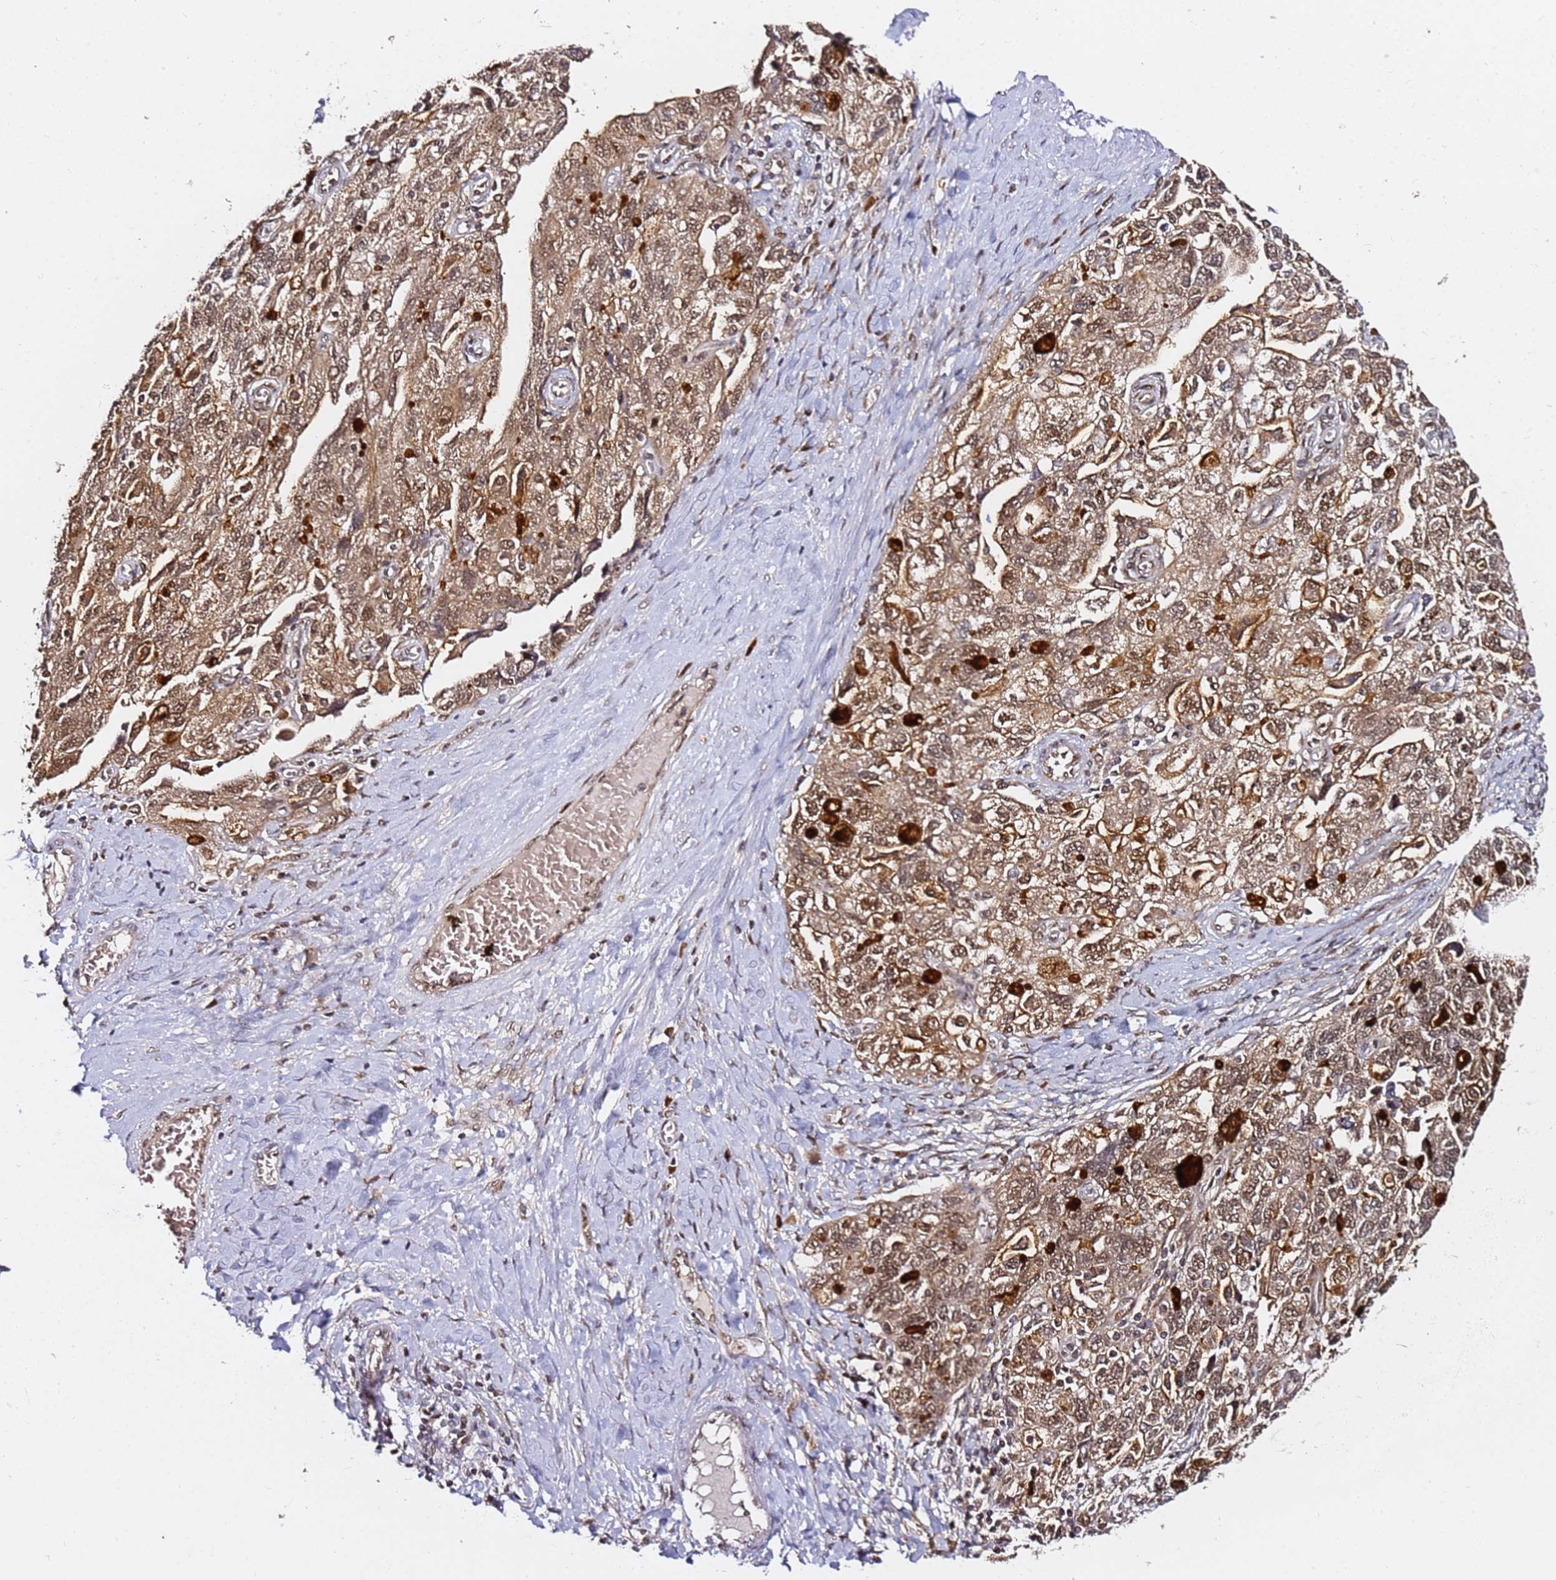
{"staining": {"intensity": "moderate", "quantity": ">75%", "location": "cytoplasmic/membranous,nuclear"}, "tissue": "ovarian cancer", "cell_type": "Tumor cells", "image_type": "cancer", "snomed": [{"axis": "morphology", "description": "Carcinoma, NOS"}, {"axis": "morphology", "description": "Cystadenocarcinoma, serous, NOS"}, {"axis": "topography", "description": "Ovary"}], "caption": "Human ovarian serous cystadenocarcinoma stained with a protein marker demonstrates moderate staining in tumor cells.", "gene": "RGS18", "patient": {"sex": "female", "age": 69}}